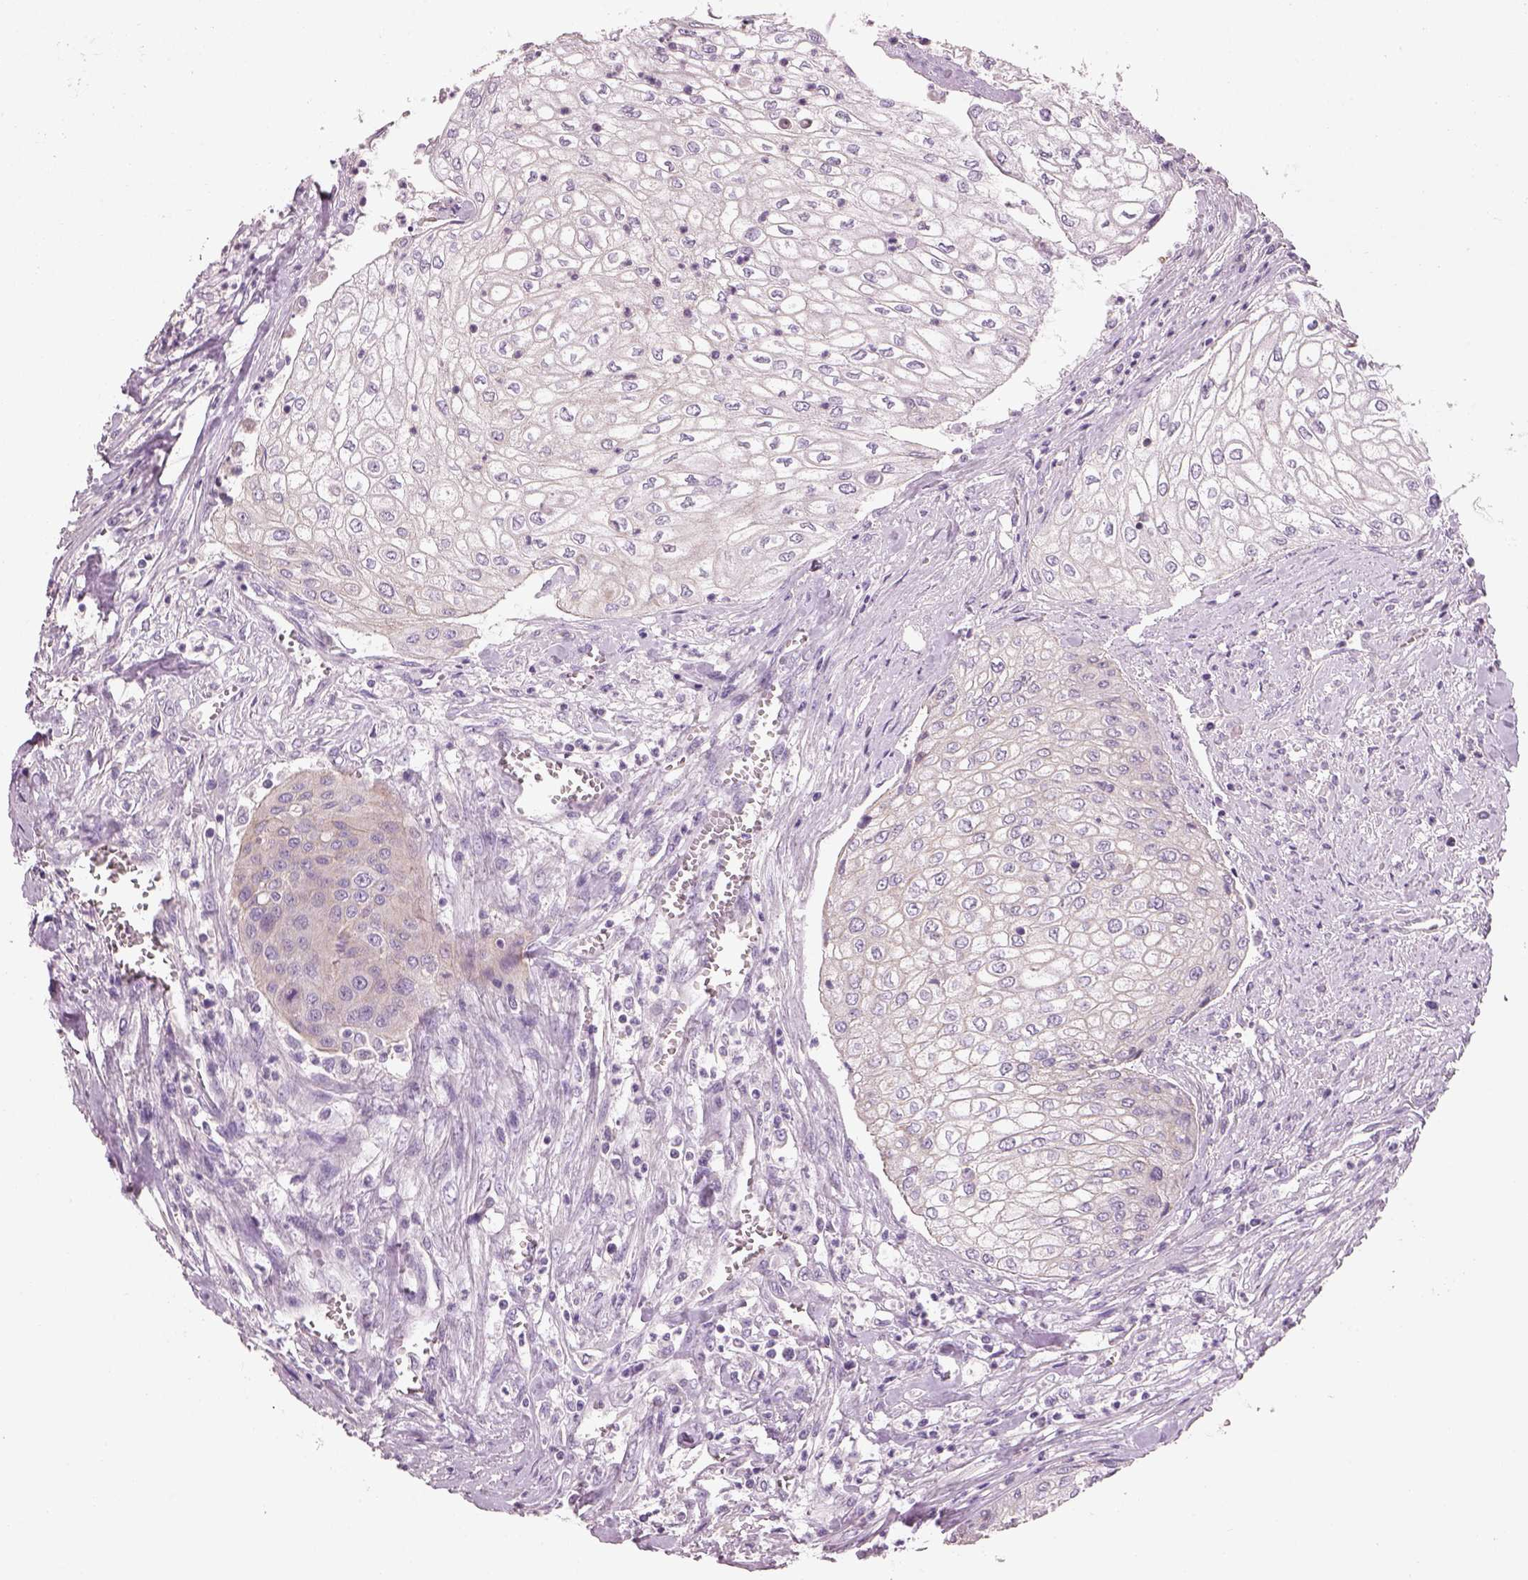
{"staining": {"intensity": "negative", "quantity": "none", "location": "none"}, "tissue": "urothelial cancer", "cell_type": "Tumor cells", "image_type": "cancer", "snomed": [{"axis": "morphology", "description": "Urothelial carcinoma, High grade"}, {"axis": "topography", "description": "Urinary bladder"}], "caption": "Human urothelial cancer stained for a protein using immunohistochemistry demonstrates no expression in tumor cells.", "gene": "OTUD6A", "patient": {"sex": "male", "age": 62}}